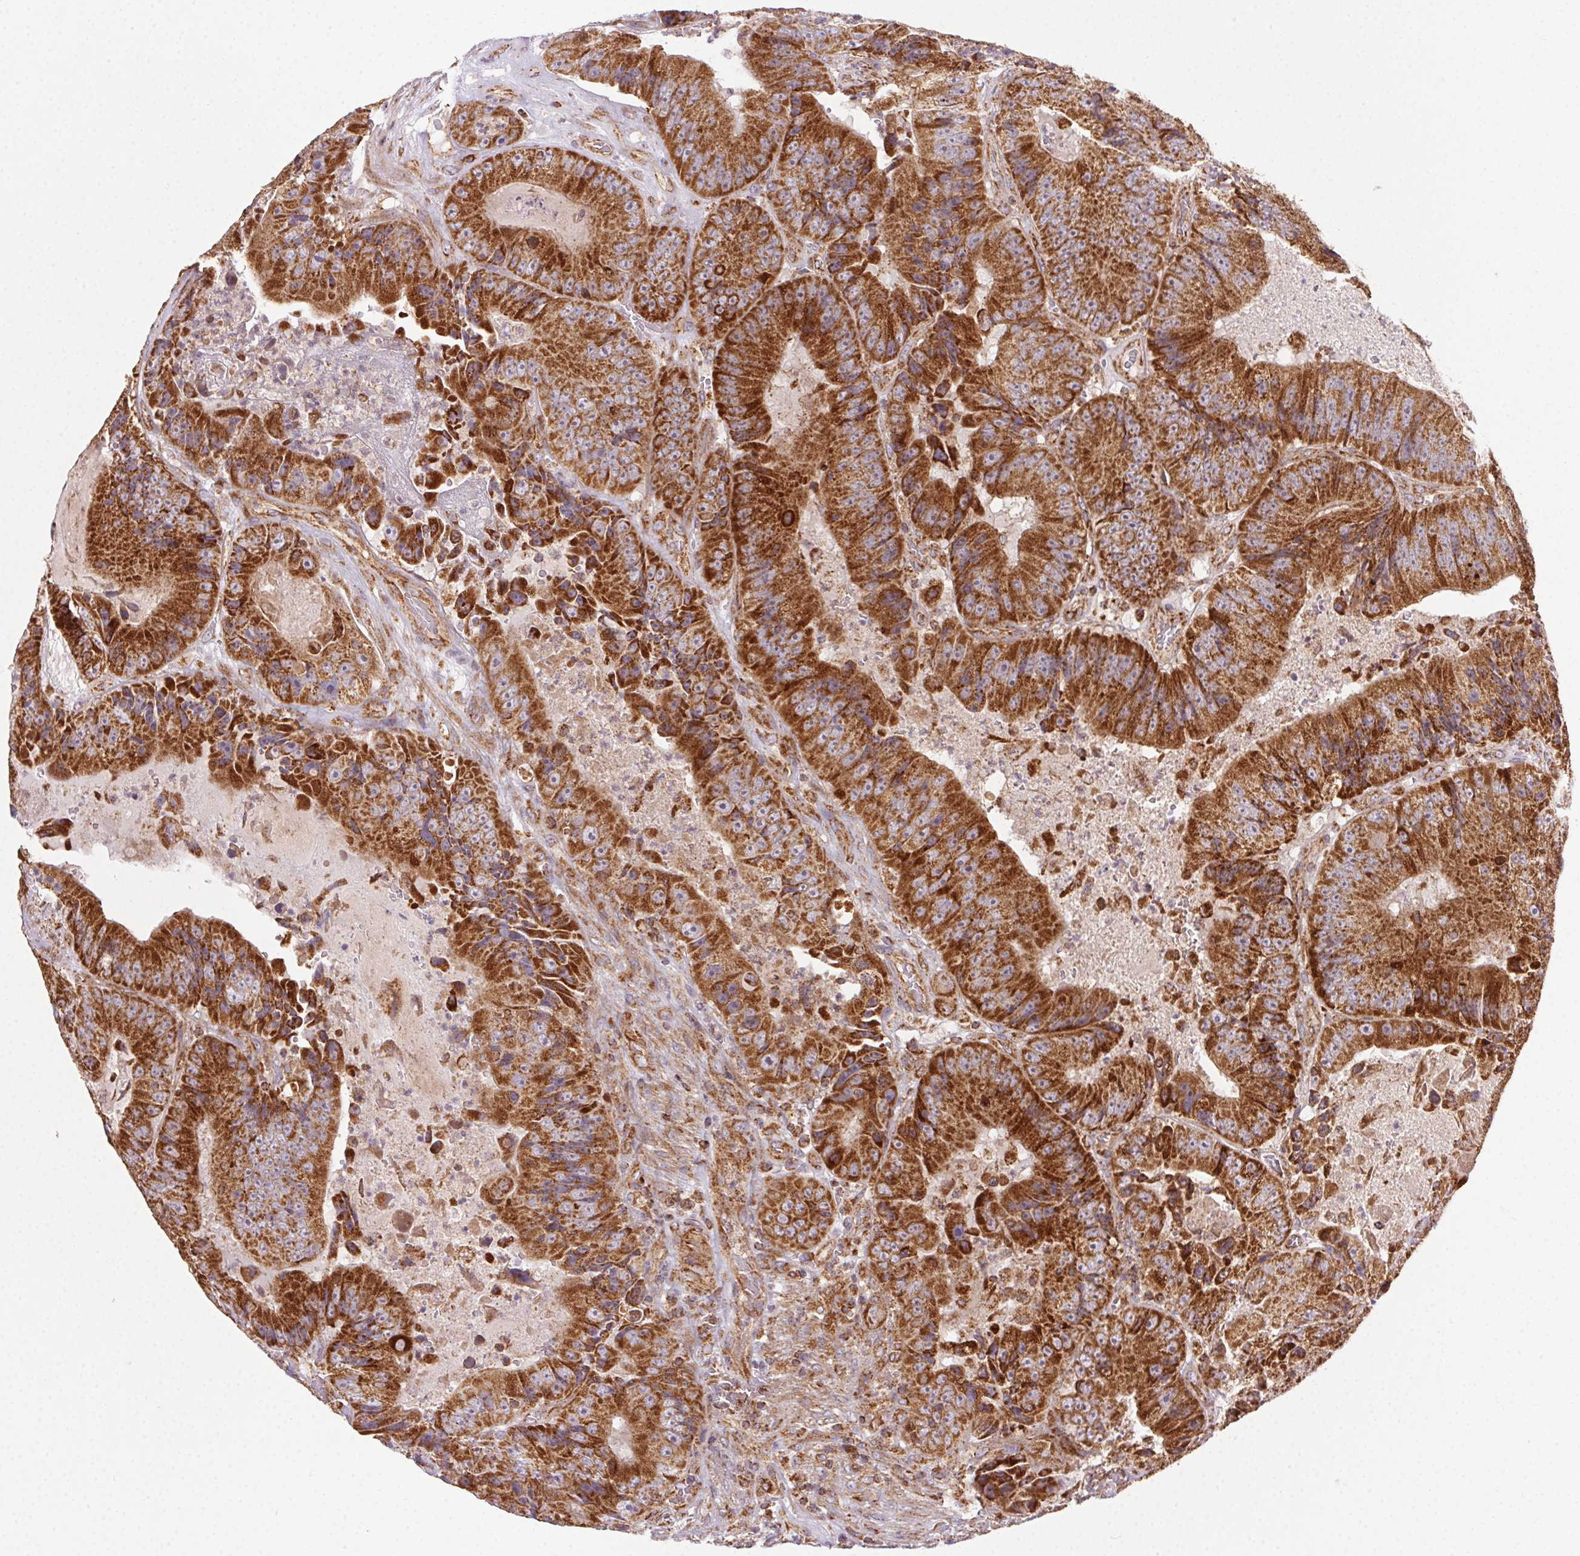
{"staining": {"intensity": "strong", "quantity": ">75%", "location": "cytoplasmic/membranous"}, "tissue": "colorectal cancer", "cell_type": "Tumor cells", "image_type": "cancer", "snomed": [{"axis": "morphology", "description": "Adenocarcinoma, NOS"}, {"axis": "topography", "description": "Colon"}], "caption": "Strong cytoplasmic/membranous protein staining is identified in about >75% of tumor cells in colorectal adenocarcinoma.", "gene": "CLPB", "patient": {"sex": "female", "age": 86}}